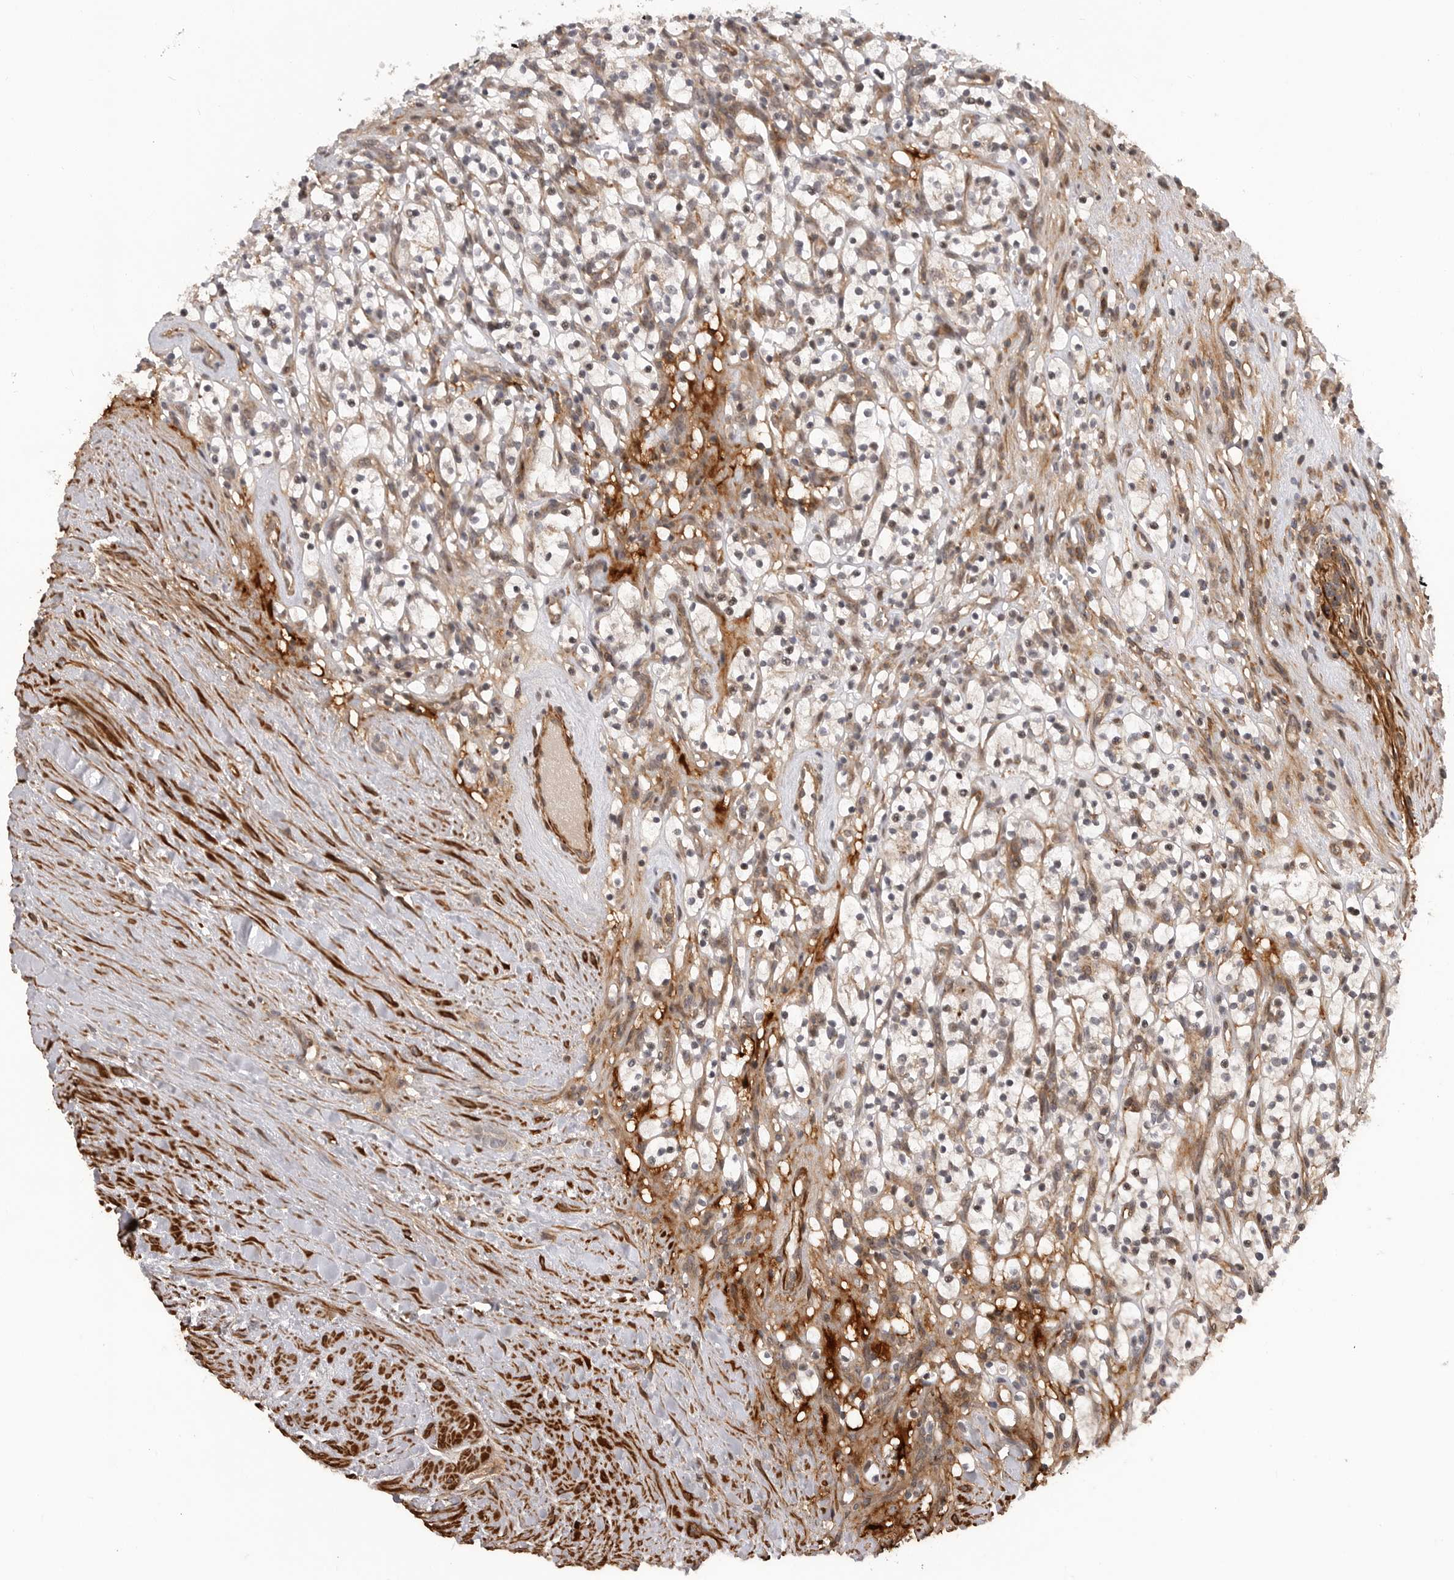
{"staining": {"intensity": "negative", "quantity": "none", "location": "none"}, "tissue": "renal cancer", "cell_type": "Tumor cells", "image_type": "cancer", "snomed": [{"axis": "morphology", "description": "Adenocarcinoma, NOS"}, {"axis": "topography", "description": "Kidney"}], "caption": "An image of renal adenocarcinoma stained for a protein reveals no brown staining in tumor cells.", "gene": "TRIM56", "patient": {"sex": "female", "age": 57}}